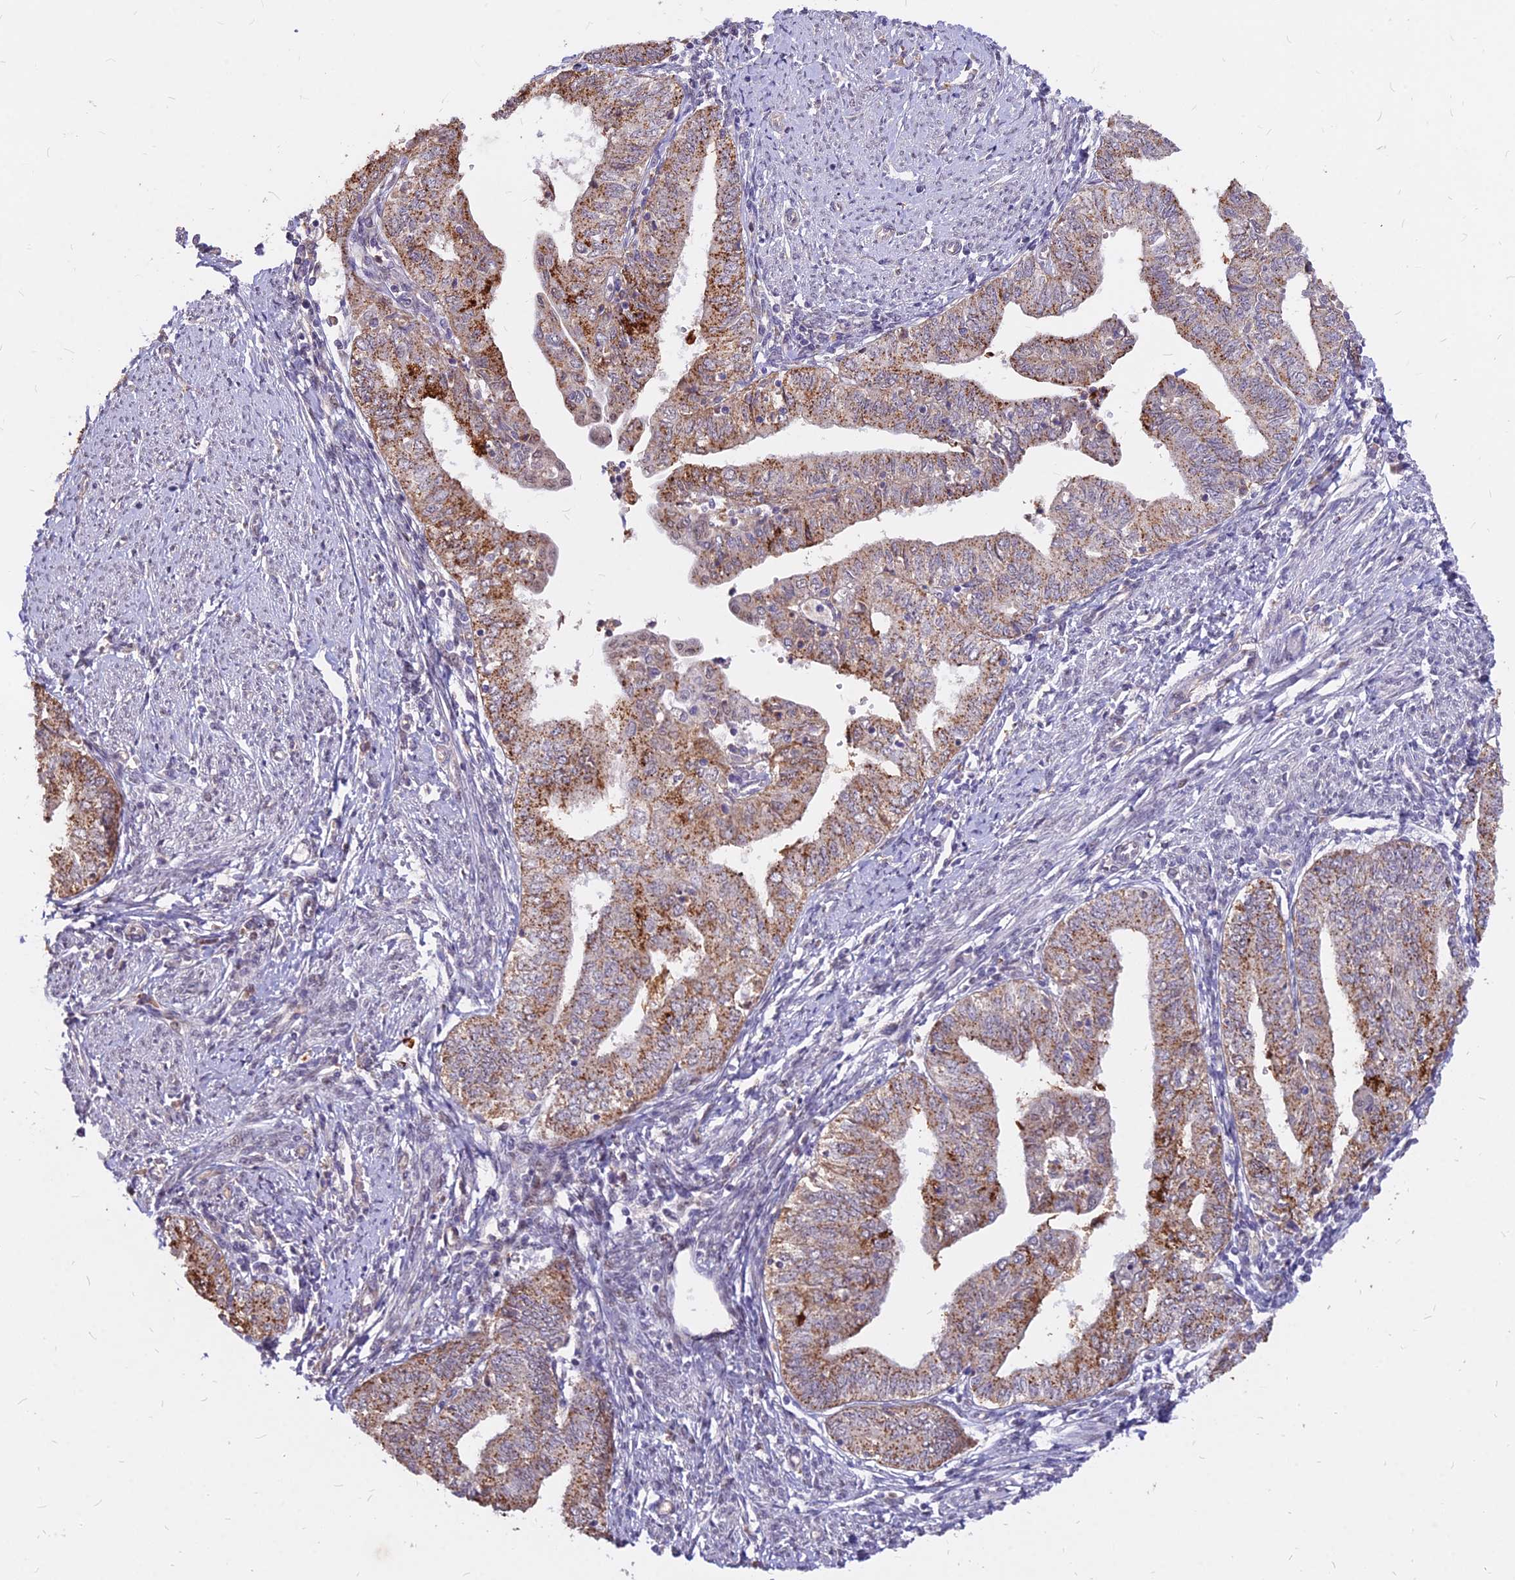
{"staining": {"intensity": "strong", "quantity": "25%-75%", "location": "cytoplasmic/membranous"}, "tissue": "endometrial cancer", "cell_type": "Tumor cells", "image_type": "cancer", "snomed": [{"axis": "morphology", "description": "Adenocarcinoma, NOS"}, {"axis": "topography", "description": "Endometrium"}], "caption": "A high amount of strong cytoplasmic/membranous expression is present in approximately 25%-75% of tumor cells in endometrial adenocarcinoma tissue.", "gene": "C11orf68", "patient": {"sex": "female", "age": 66}}